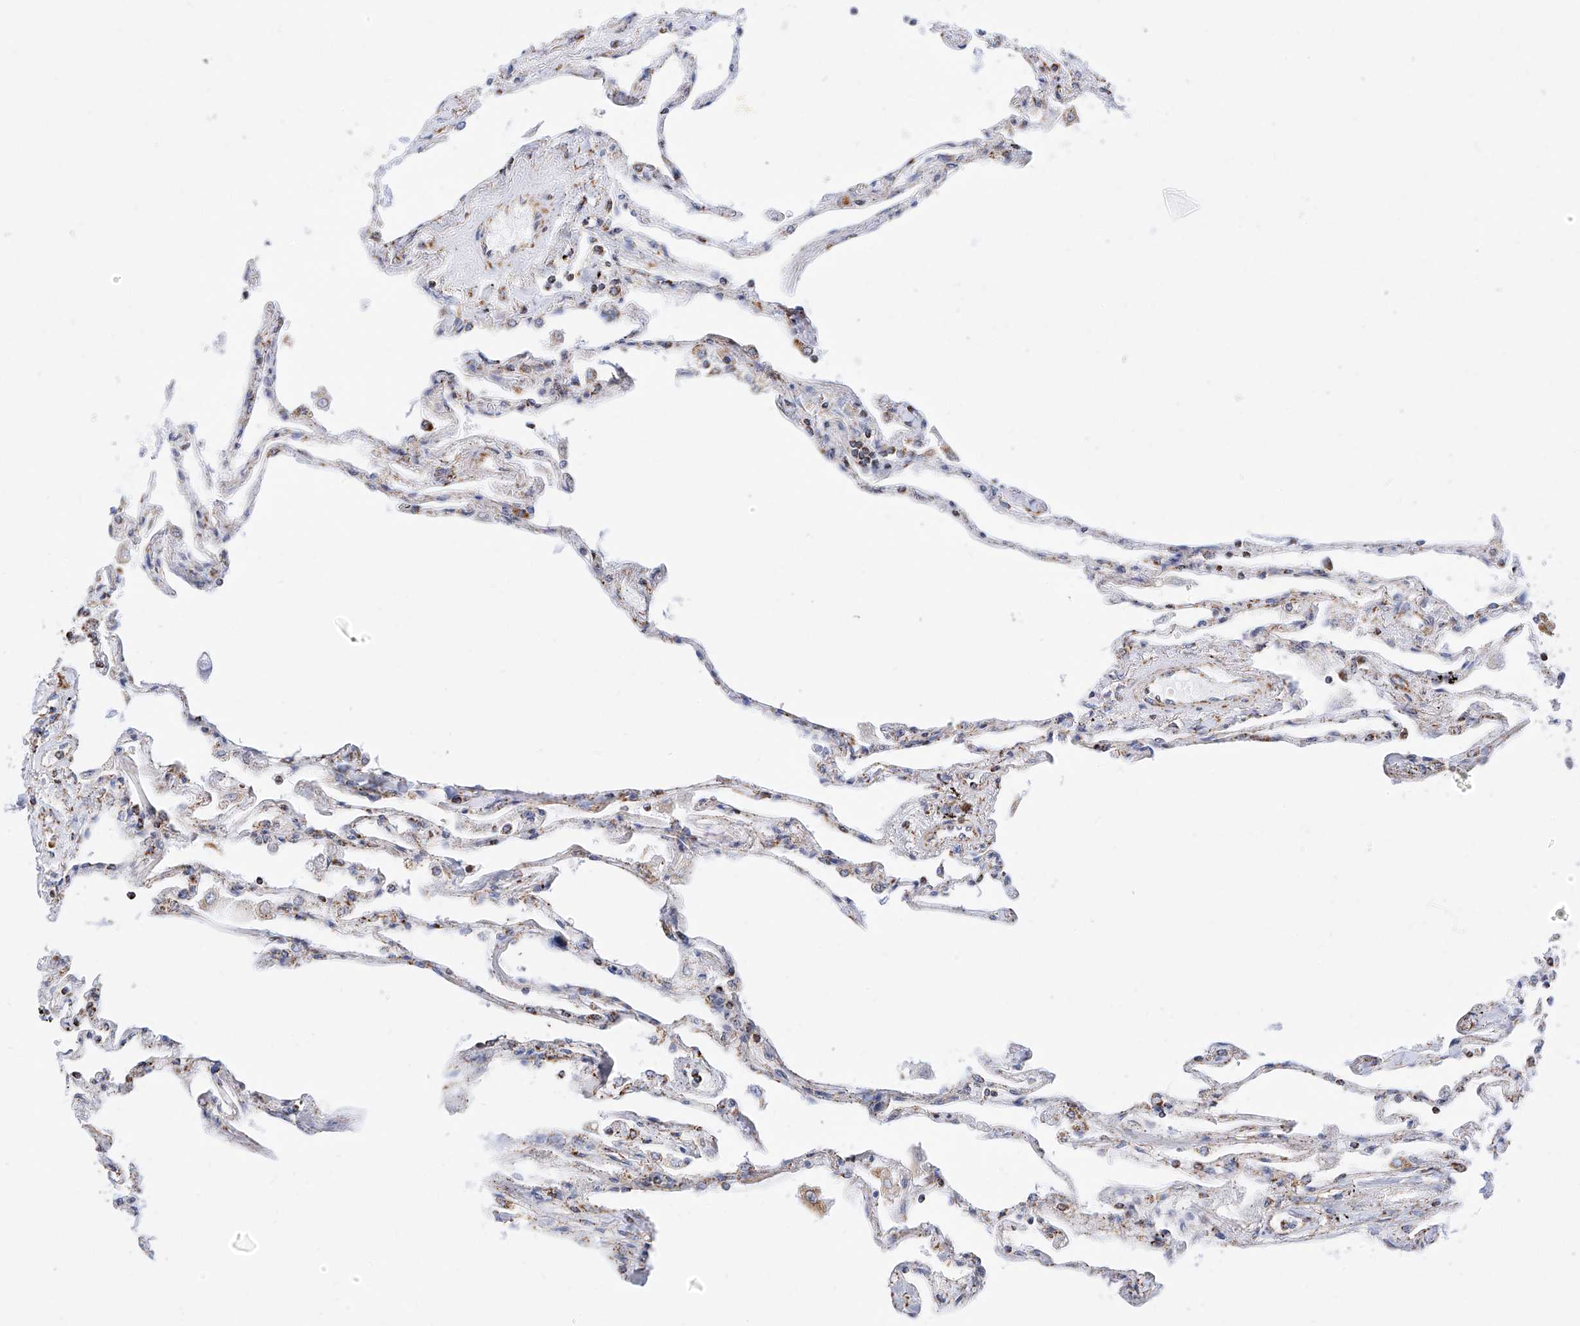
{"staining": {"intensity": "moderate", "quantity": "25%-75%", "location": "cytoplasmic/membranous"}, "tissue": "lung", "cell_type": "Alveolar cells", "image_type": "normal", "snomed": [{"axis": "morphology", "description": "Normal tissue, NOS"}, {"axis": "topography", "description": "Lung"}], "caption": "The image exhibits immunohistochemical staining of normal lung. There is moderate cytoplasmic/membranous expression is present in about 25%-75% of alveolar cells.", "gene": "NALCN", "patient": {"sex": "female", "age": 67}}